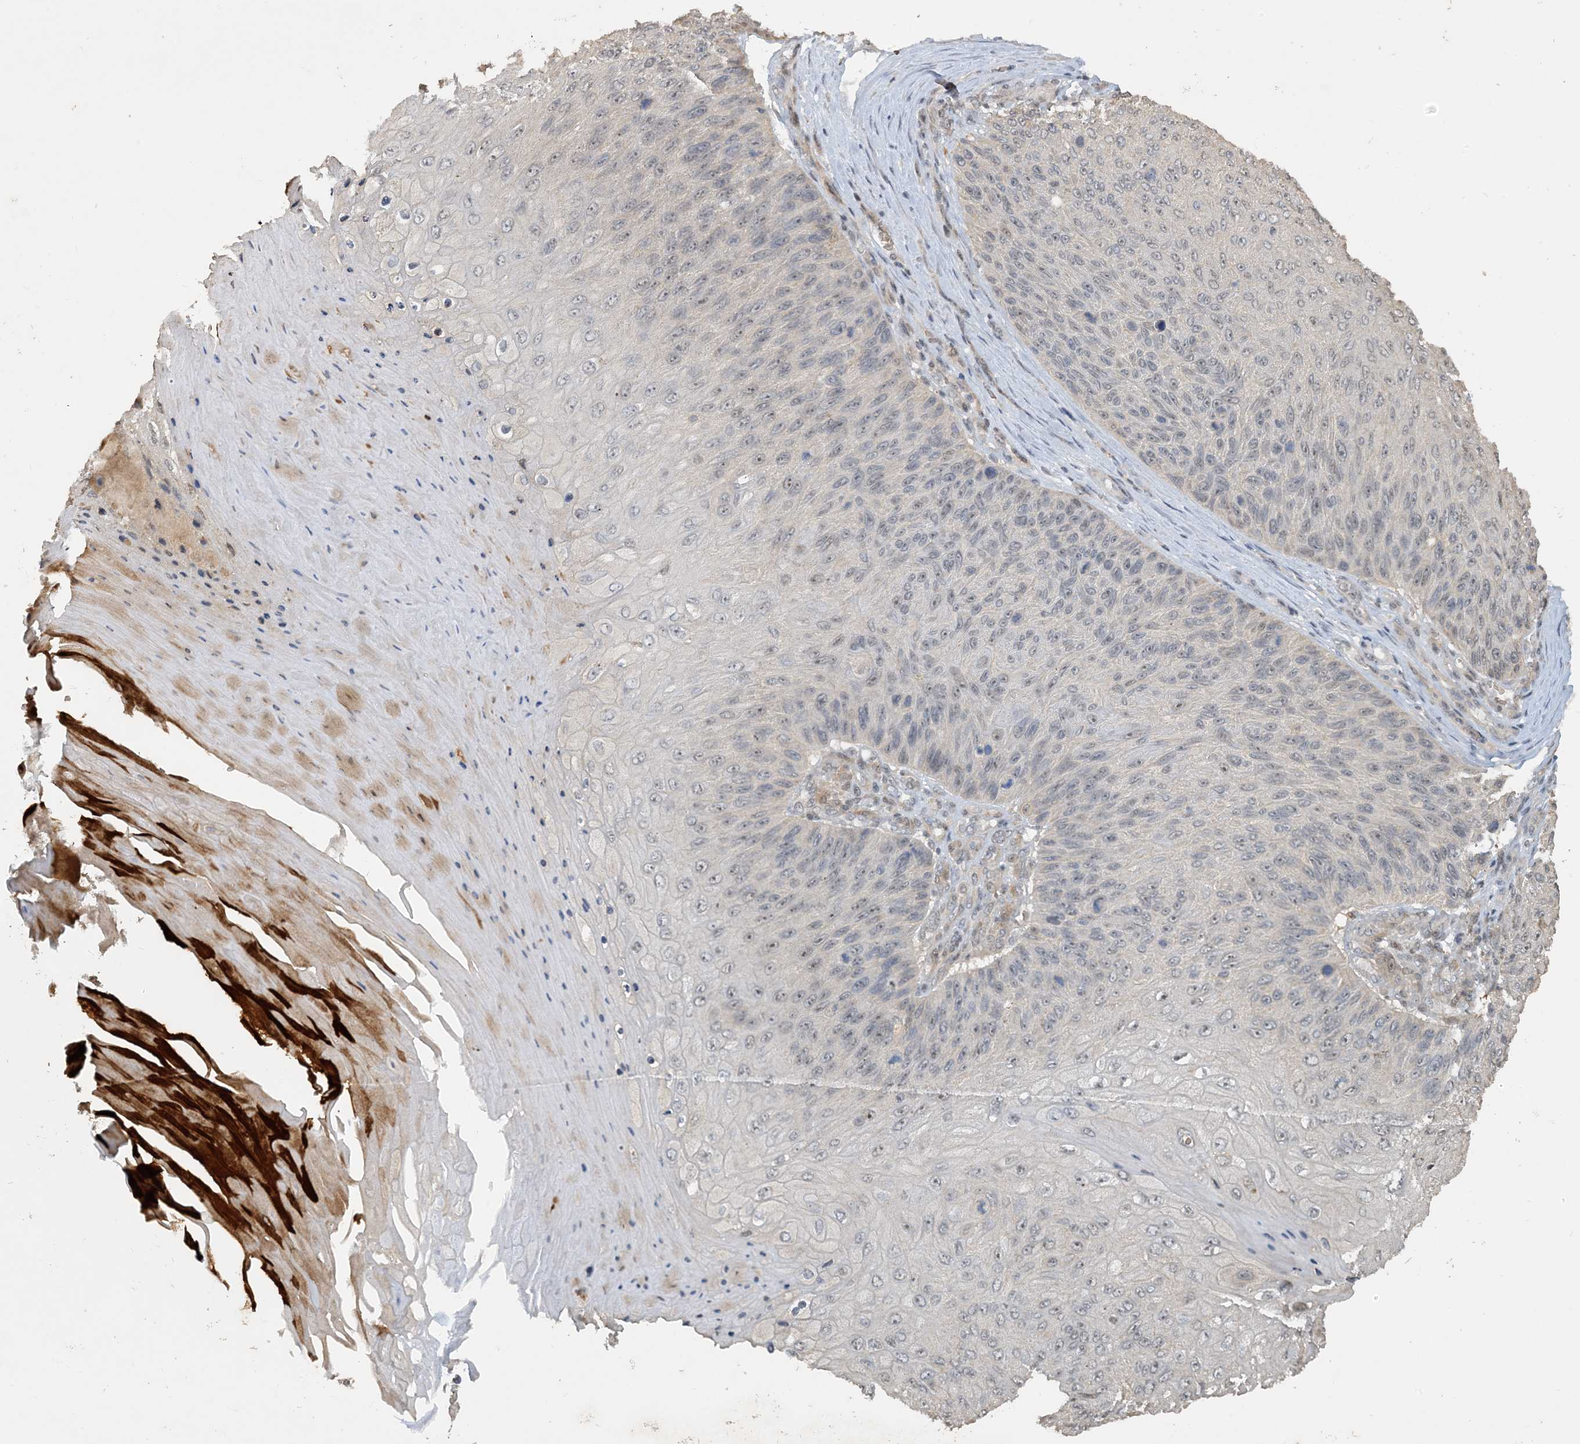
{"staining": {"intensity": "negative", "quantity": "none", "location": "none"}, "tissue": "skin cancer", "cell_type": "Tumor cells", "image_type": "cancer", "snomed": [{"axis": "morphology", "description": "Squamous cell carcinoma, NOS"}, {"axis": "topography", "description": "Skin"}], "caption": "IHC of human skin cancer (squamous cell carcinoma) exhibits no expression in tumor cells.", "gene": "UBE2E1", "patient": {"sex": "female", "age": 88}}